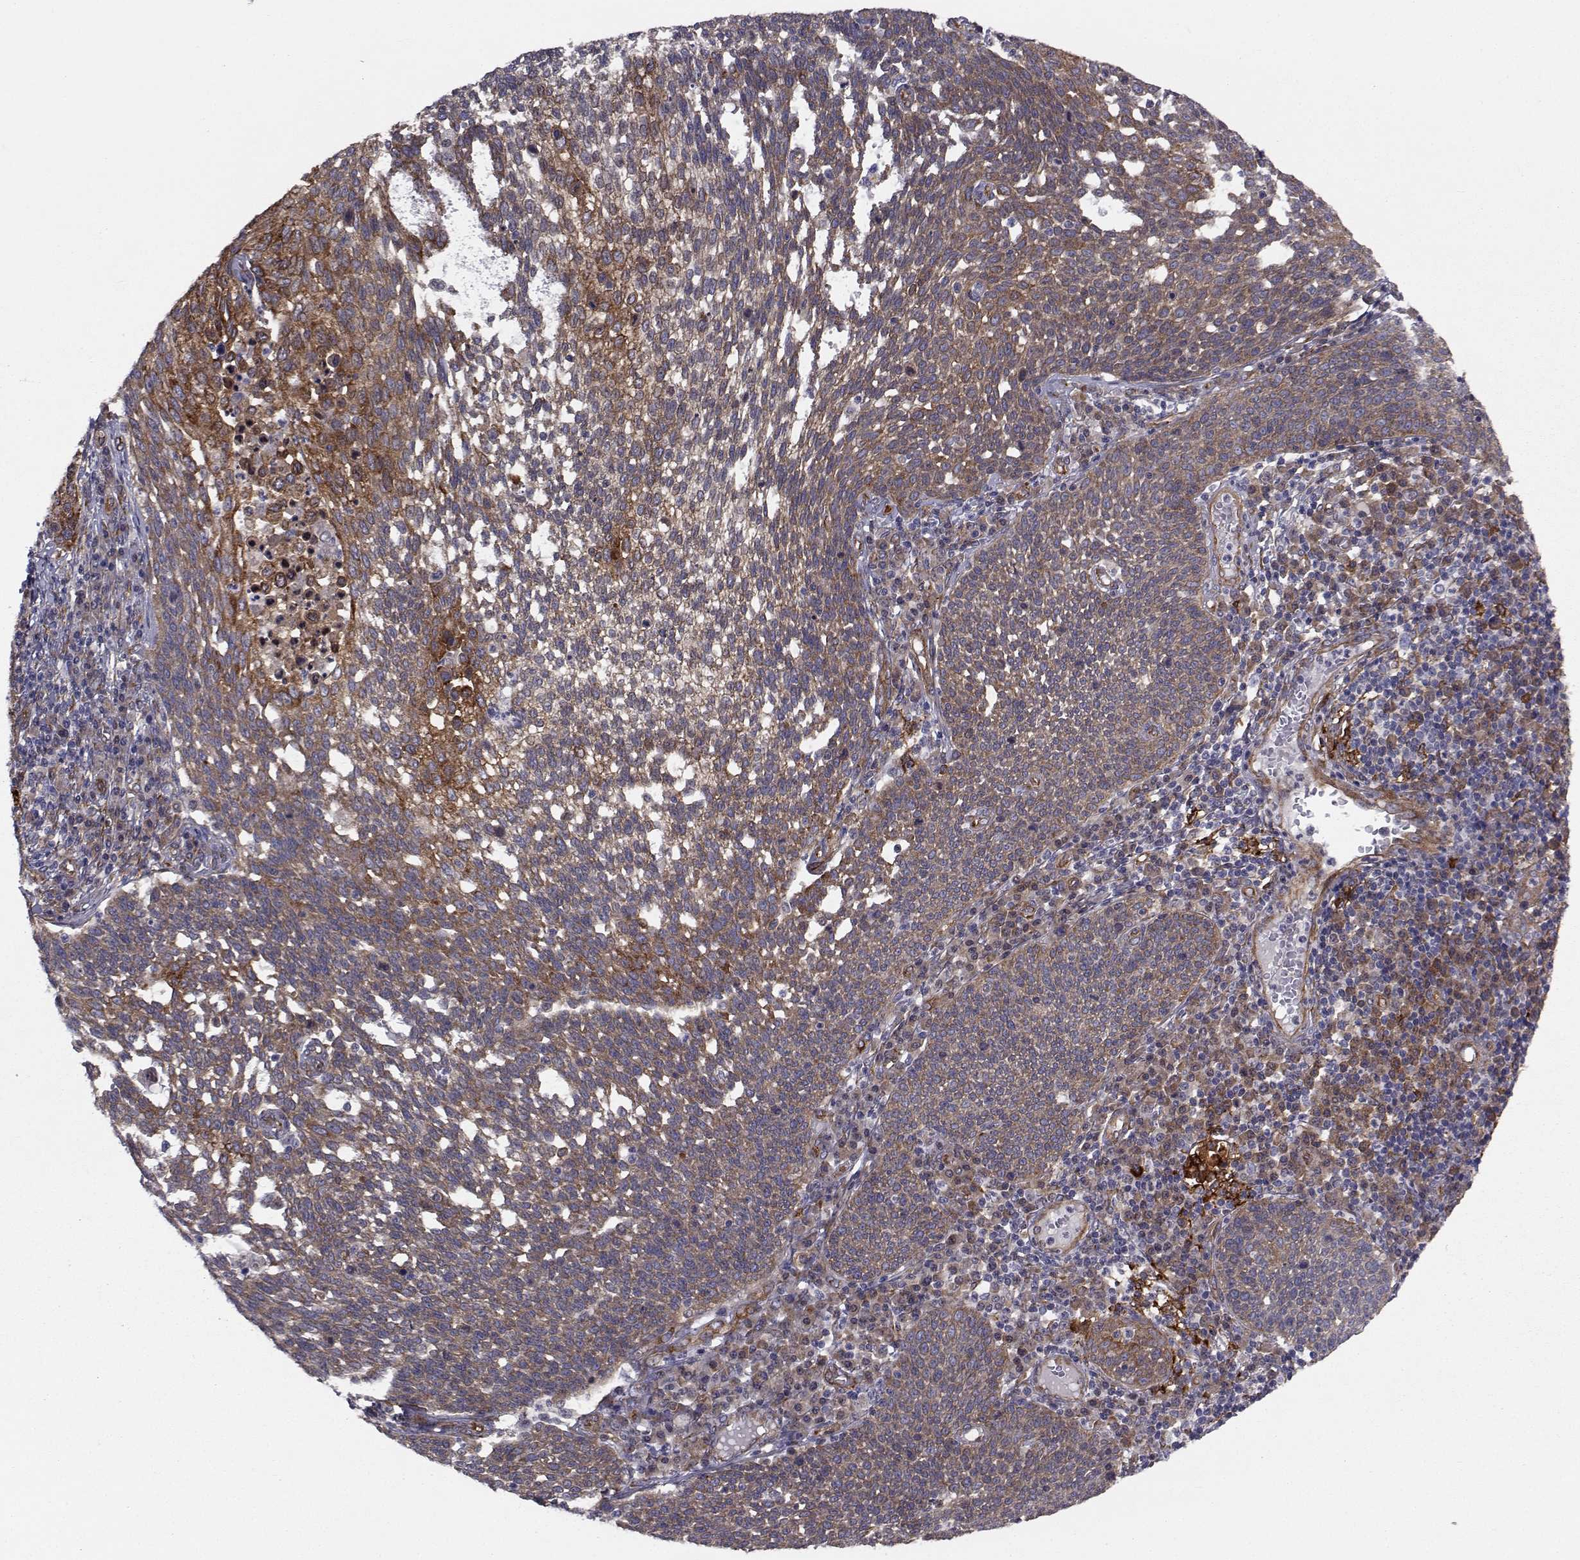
{"staining": {"intensity": "moderate", "quantity": "25%-75%", "location": "cytoplasmic/membranous"}, "tissue": "cervical cancer", "cell_type": "Tumor cells", "image_type": "cancer", "snomed": [{"axis": "morphology", "description": "Squamous cell carcinoma, NOS"}, {"axis": "topography", "description": "Cervix"}], "caption": "Human cervical cancer (squamous cell carcinoma) stained with a brown dye shows moderate cytoplasmic/membranous positive expression in about 25%-75% of tumor cells.", "gene": "TRIP10", "patient": {"sex": "female", "age": 34}}